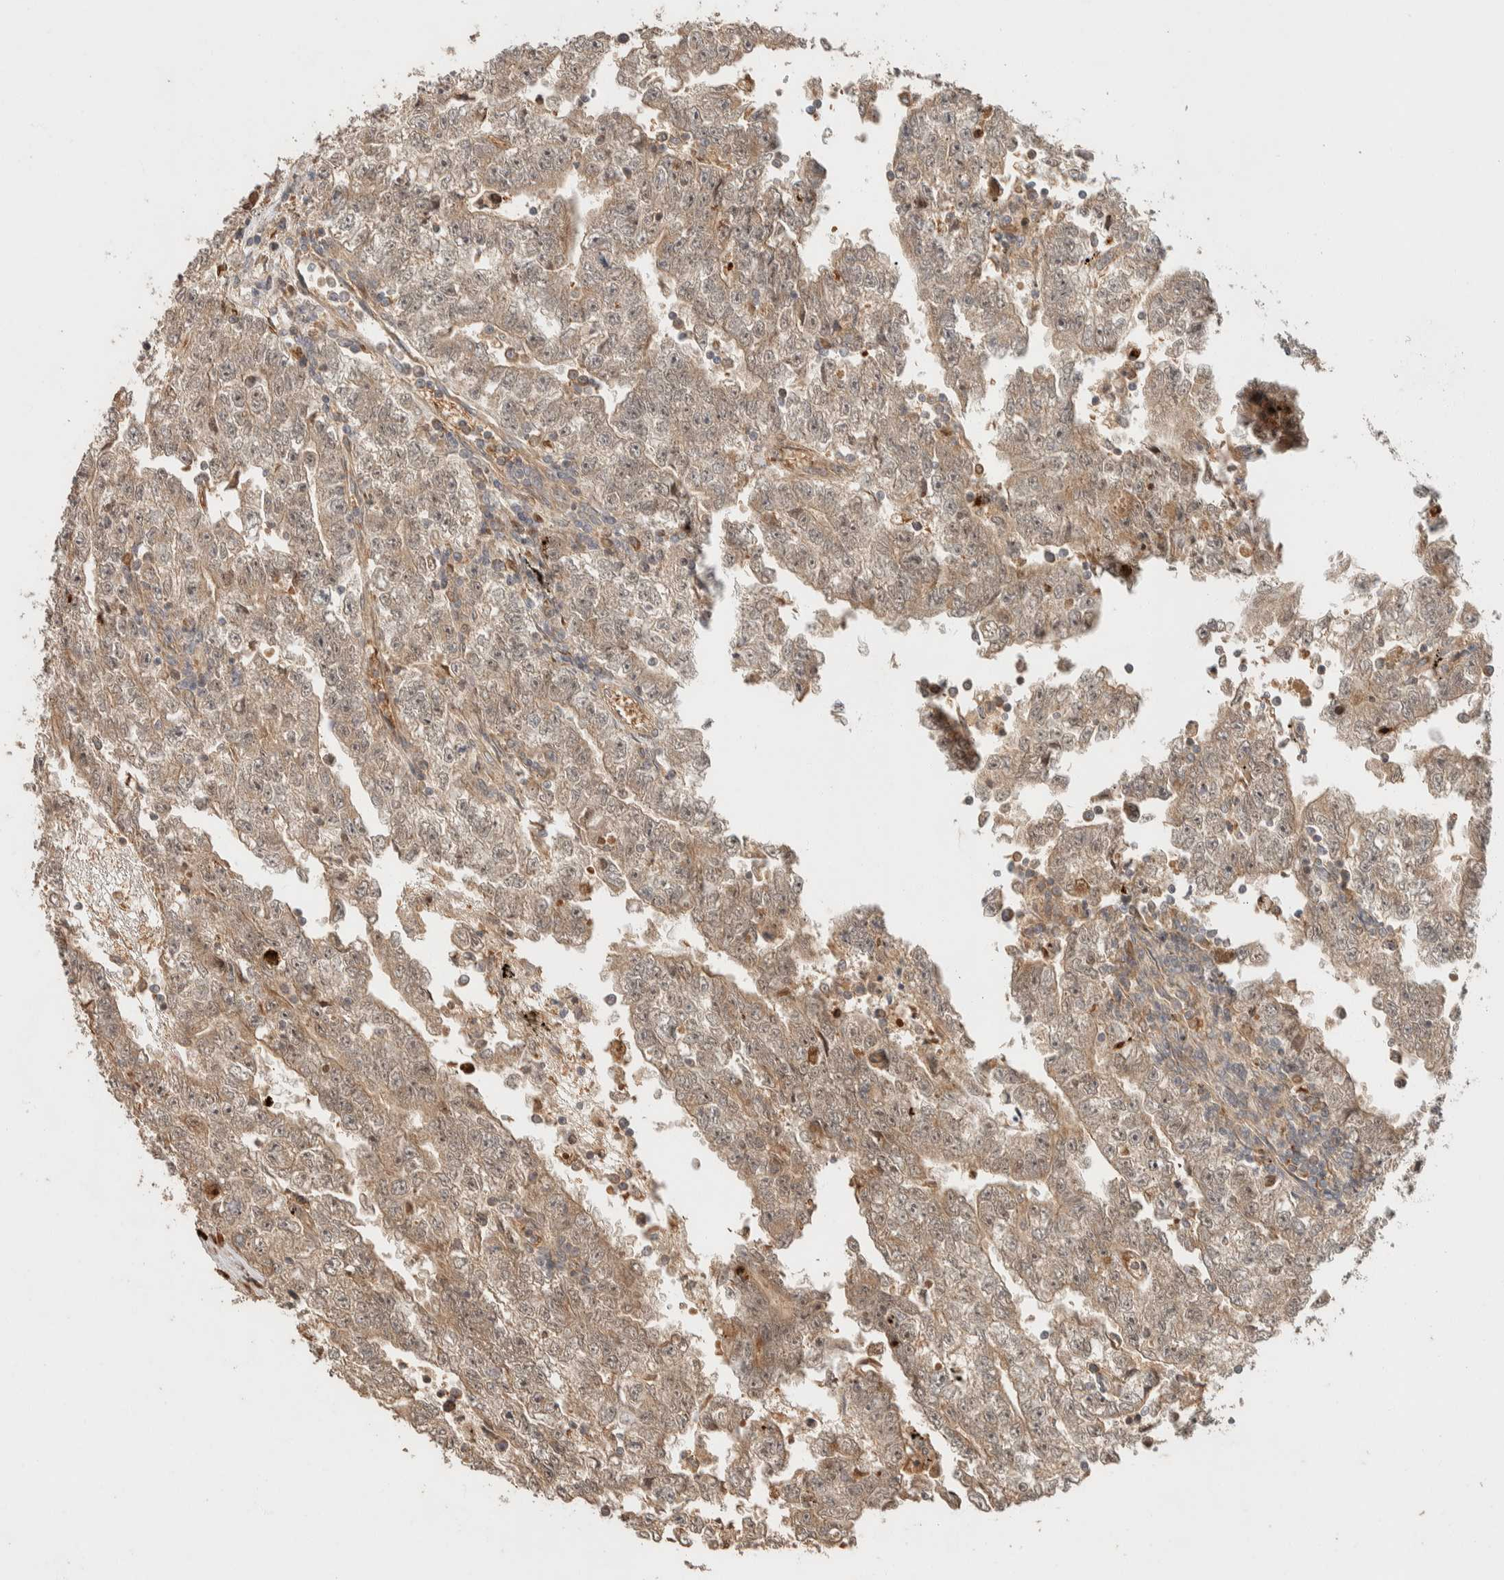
{"staining": {"intensity": "moderate", "quantity": ">75%", "location": "cytoplasmic/membranous"}, "tissue": "testis cancer", "cell_type": "Tumor cells", "image_type": "cancer", "snomed": [{"axis": "morphology", "description": "Carcinoma, Embryonal, NOS"}, {"axis": "topography", "description": "Testis"}], "caption": "Embryonal carcinoma (testis) tissue demonstrates moderate cytoplasmic/membranous expression in about >75% of tumor cells, visualized by immunohistochemistry. Using DAB (brown) and hematoxylin (blue) stains, captured at high magnification using brightfield microscopy.", "gene": "ZBTB2", "patient": {"sex": "male", "age": 25}}